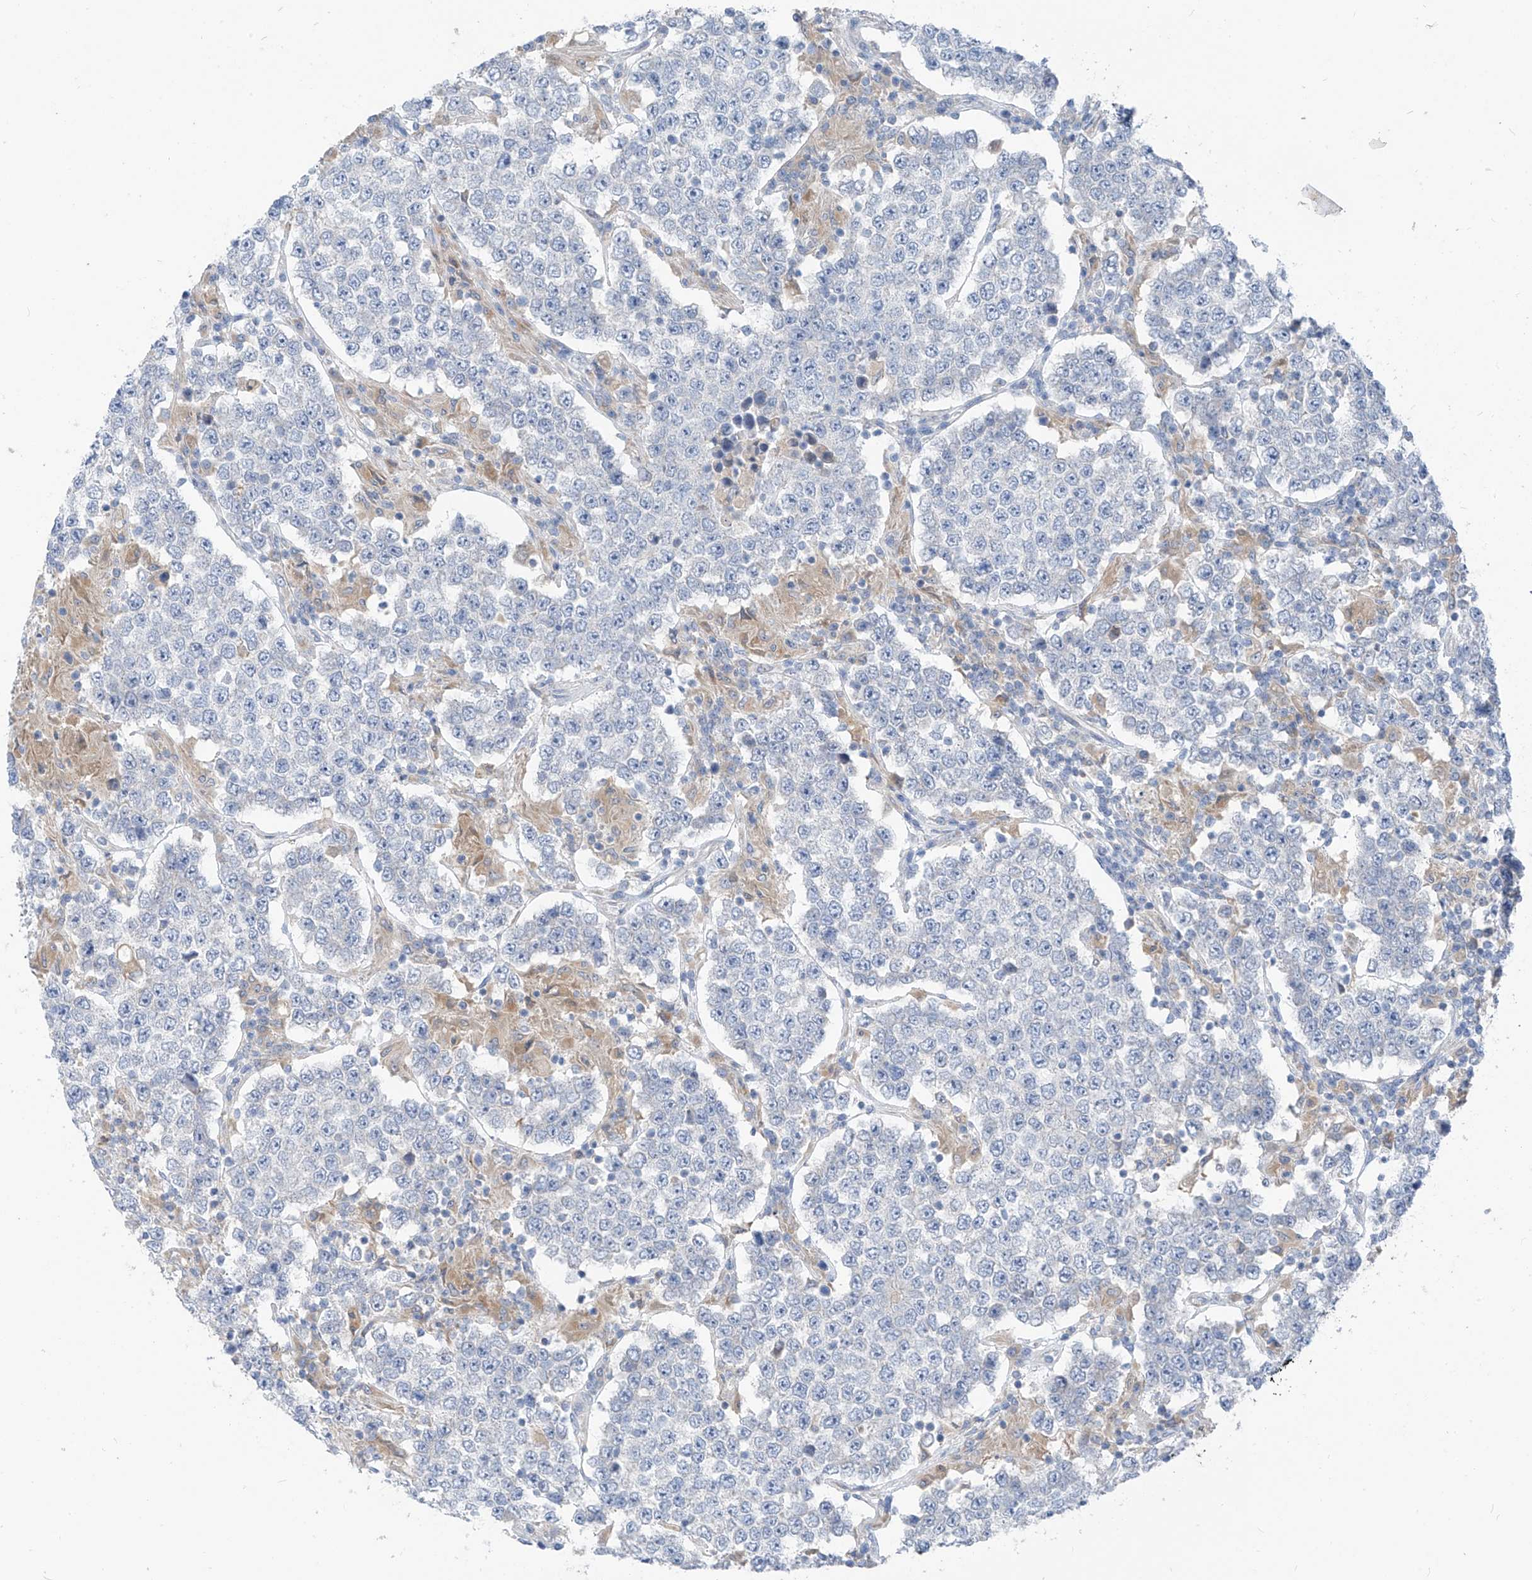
{"staining": {"intensity": "negative", "quantity": "none", "location": "none"}, "tissue": "testis cancer", "cell_type": "Tumor cells", "image_type": "cancer", "snomed": [{"axis": "morphology", "description": "Normal tissue, NOS"}, {"axis": "morphology", "description": "Urothelial carcinoma, High grade"}, {"axis": "morphology", "description": "Seminoma, NOS"}, {"axis": "morphology", "description": "Carcinoma, Embryonal, NOS"}, {"axis": "topography", "description": "Urinary bladder"}, {"axis": "topography", "description": "Testis"}], "caption": "The histopathology image exhibits no staining of tumor cells in seminoma (testis). (Brightfield microscopy of DAB IHC at high magnification).", "gene": "LDAH", "patient": {"sex": "male", "age": 41}}